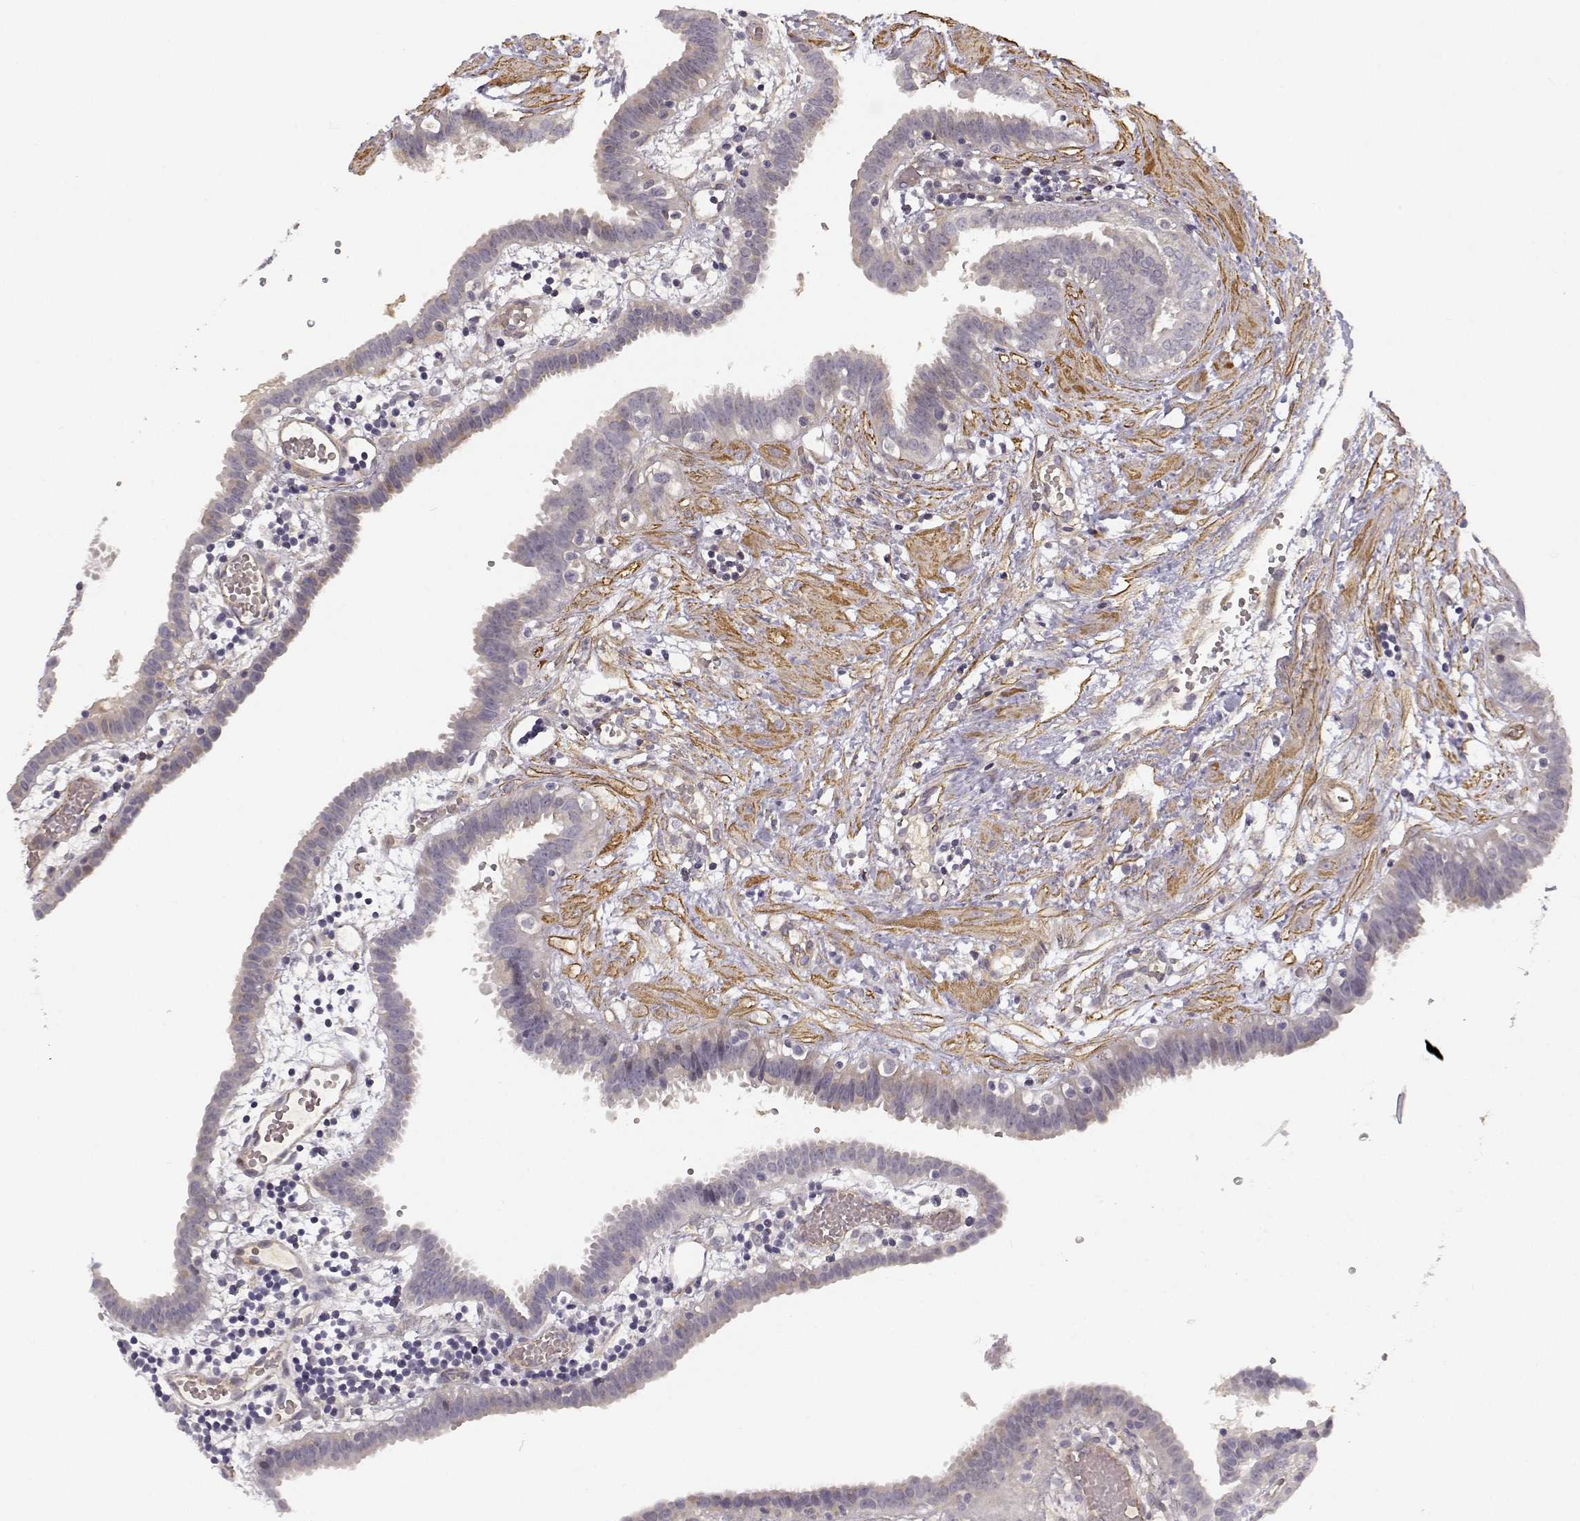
{"staining": {"intensity": "negative", "quantity": "none", "location": "none"}, "tissue": "fallopian tube", "cell_type": "Glandular cells", "image_type": "normal", "snomed": [{"axis": "morphology", "description": "Normal tissue, NOS"}, {"axis": "topography", "description": "Fallopian tube"}], "caption": "IHC of unremarkable fallopian tube demonstrates no expression in glandular cells. (DAB (3,3'-diaminobenzidine) immunohistochemistry with hematoxylin counter stain).", "gene": "RGS9BP", "patient": {"sex": "female", "age": 37}}